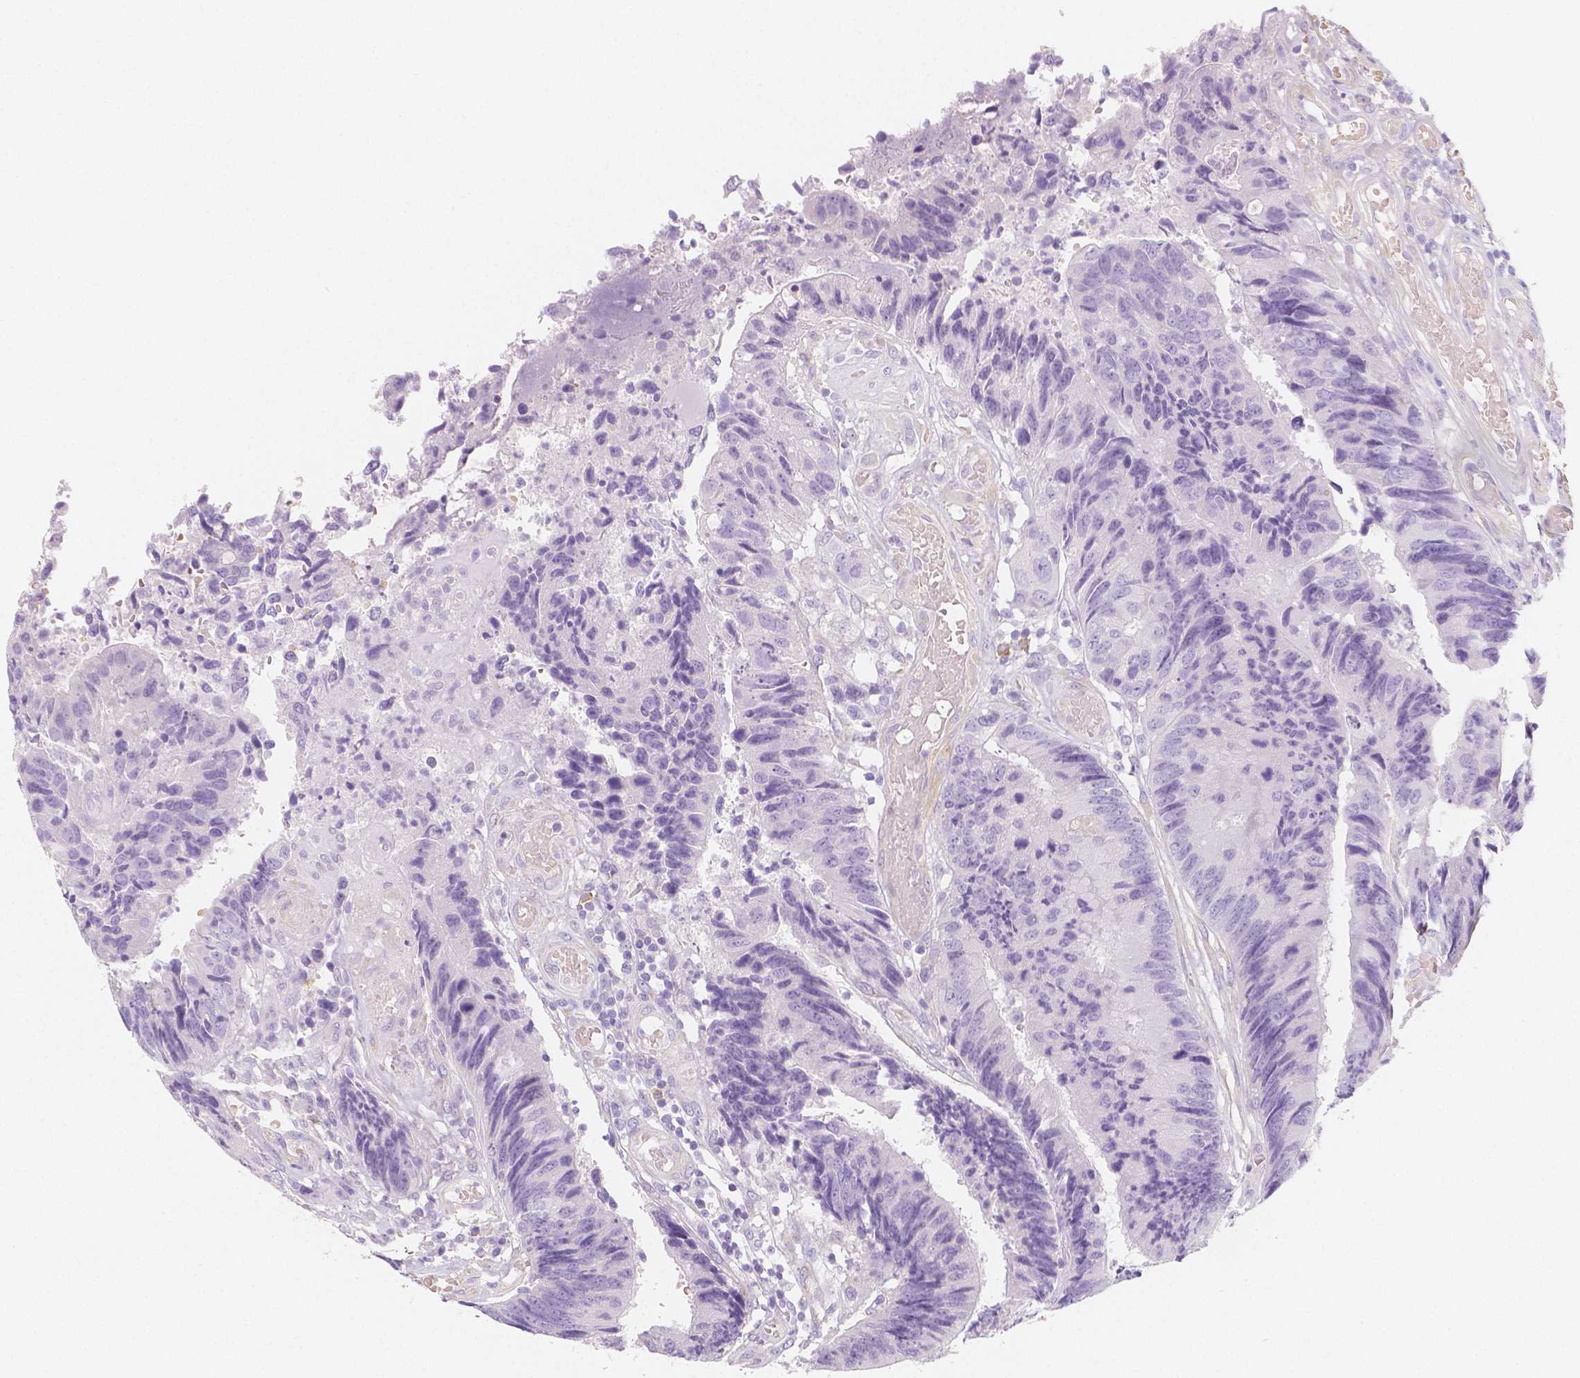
{"staining": {"intensity": "negative", "quantity": "none", "location": "none"}, "tissue": "colorectal cancer", "cell_type": "Tumor cells", "image_type": "cancer", "snomed": [{"axis": "morphology", "description": "Adenocarcinoma, NOS"}, {"axis": "topography", "description": "Colon"}], "caption": "Tumor cells show no significant staining in colorectal cancer (adenocarcinoma).", "gene": "MAP1A", "patient": {"sex": "female", "age": 67}}